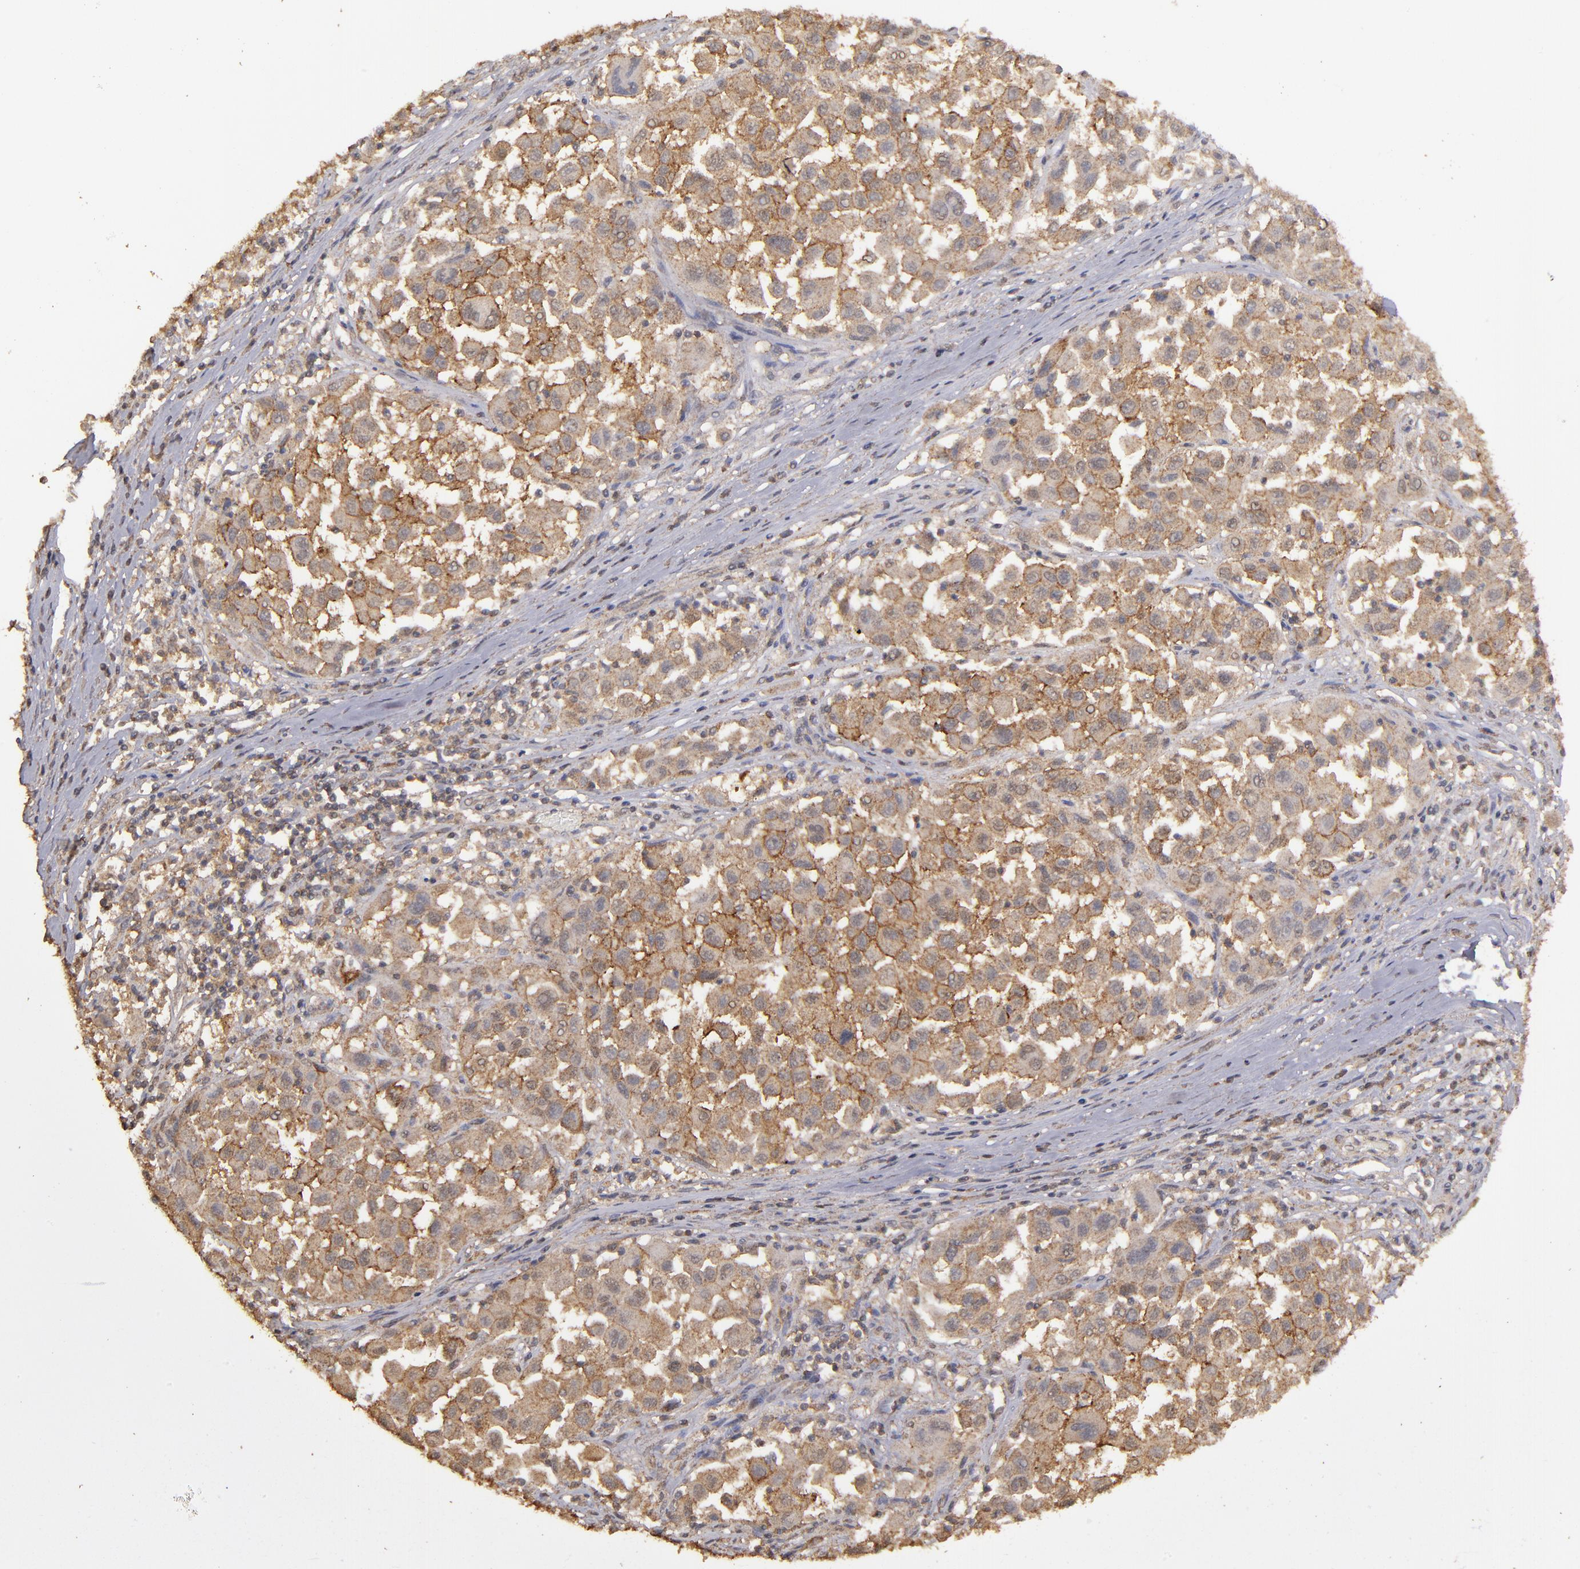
{"staining": {"intensity": "moderate", "quantity": ">75%", "location": "cytoplasmic/membranous"}, "tissue": "melanoma", "cell_type": "Tumor cells", "image_type": "cancer", "snomed": [{"axis": "morphology", "description": "Malignant melanoma, Metastatic site"}, {"axis": "topography", "description": "Lymph node"}], "caption": "Immunohistochemistry micrograph of malignant melanoma (metastatic site) stained for a protein (brown), which displays medium levels of moderate cytoplasmic/membranous positivity in approximately >75% of tumor cells.", "gene": "FAT1", "patient": {"sex": "male", "age": 61}}